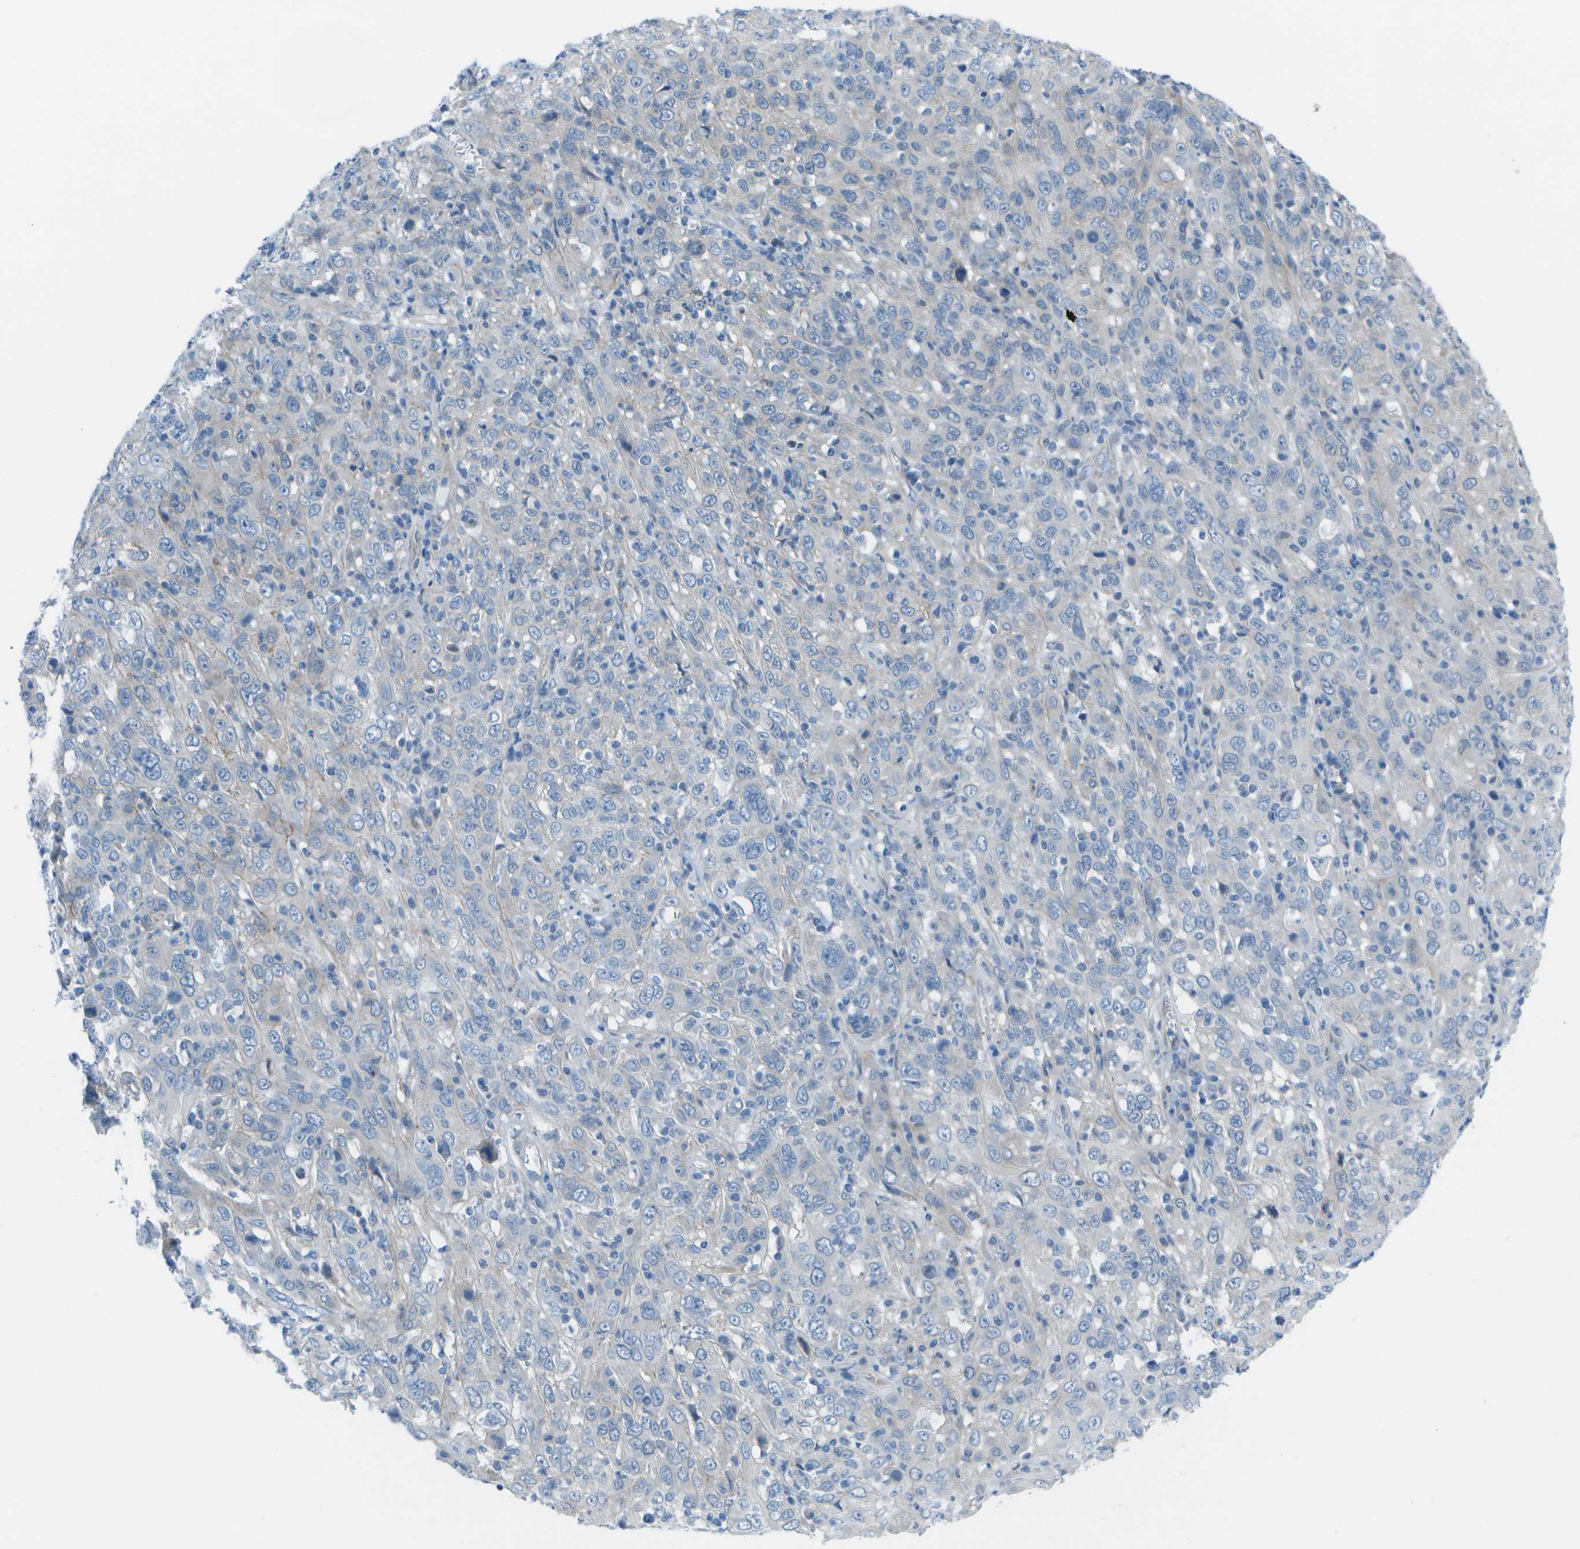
{"staining": {"intensity": "weak", "quantity": "<25%", "location": "cytoplasmic/membranous"}, "tissue": "cervical cancer", "cell_type": "Tumor cells", "image_type": "cancer", "snomed": [{"axis": "morphology", "description": "Squamous cell carcinoma, NOS"}, {"axis": "topography", "description": "Cervix"}], "caption": "A histopathology image of human cervical cancer is negative for staining in tumor cells.", "gene": "SORBS3", "patient": {"sex": "female", "age": 46}}